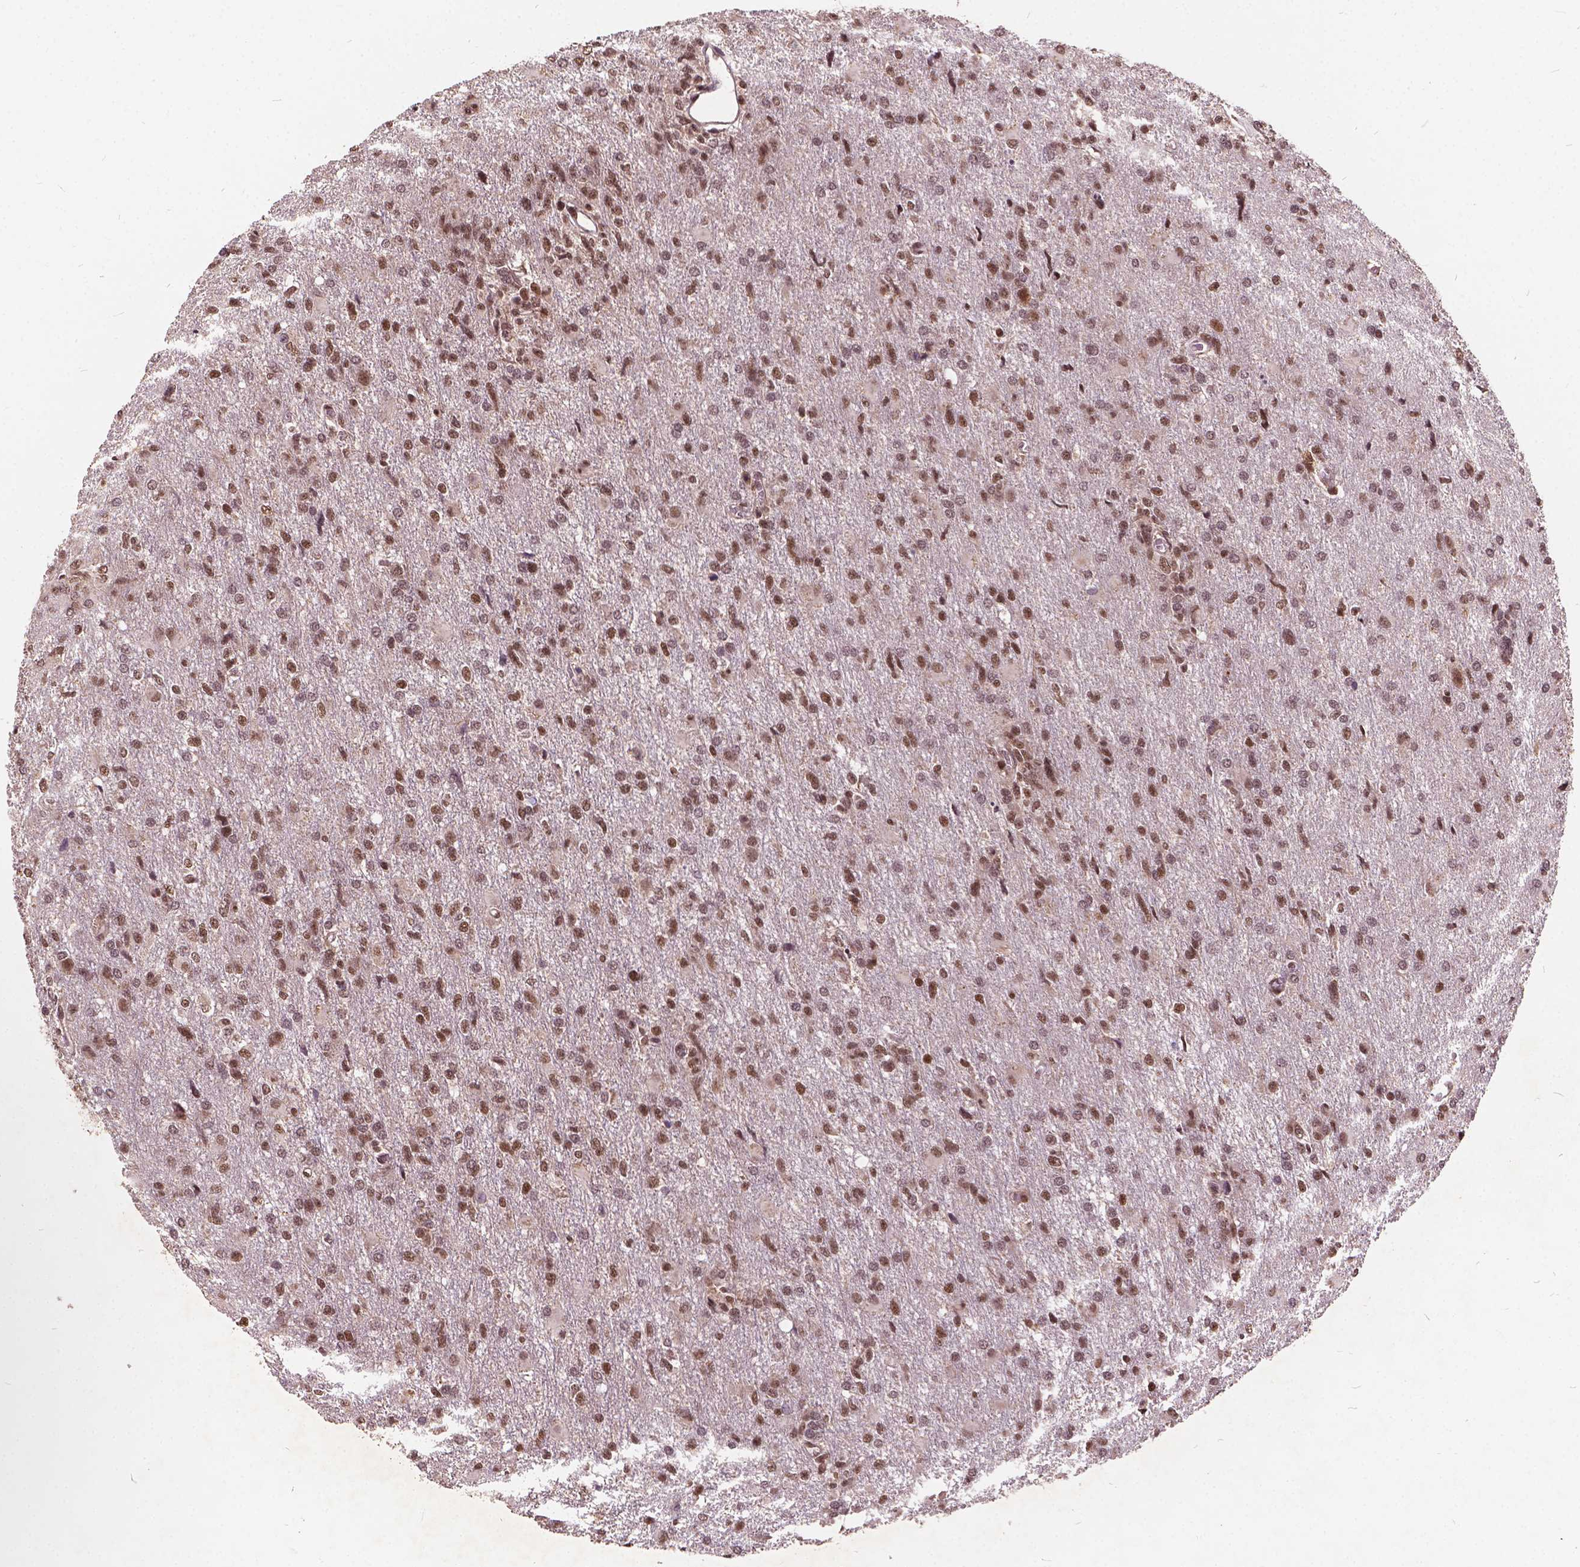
{"staining": {"intensity": "moderate", "quantity": ">75%", "location": "nuclear"}, "tissue": "glioma", "cell_type": "Tumor cells", "image_type": "cancer", "snomed": [{"axis": "morphology", "description": "Glioma, malignant, High grade"}, {"axis": "topography", "description": "Brain"}], "caption": "An image of human high-grade glioma (malignant) stained for a protein displays moderate nuclear brown staining in tumor cells. (brown staining indicates protein expression, while blue staining denotes nuclei).", "gene": "GPS2", "patient": {"sex": "male", "age": 68}}